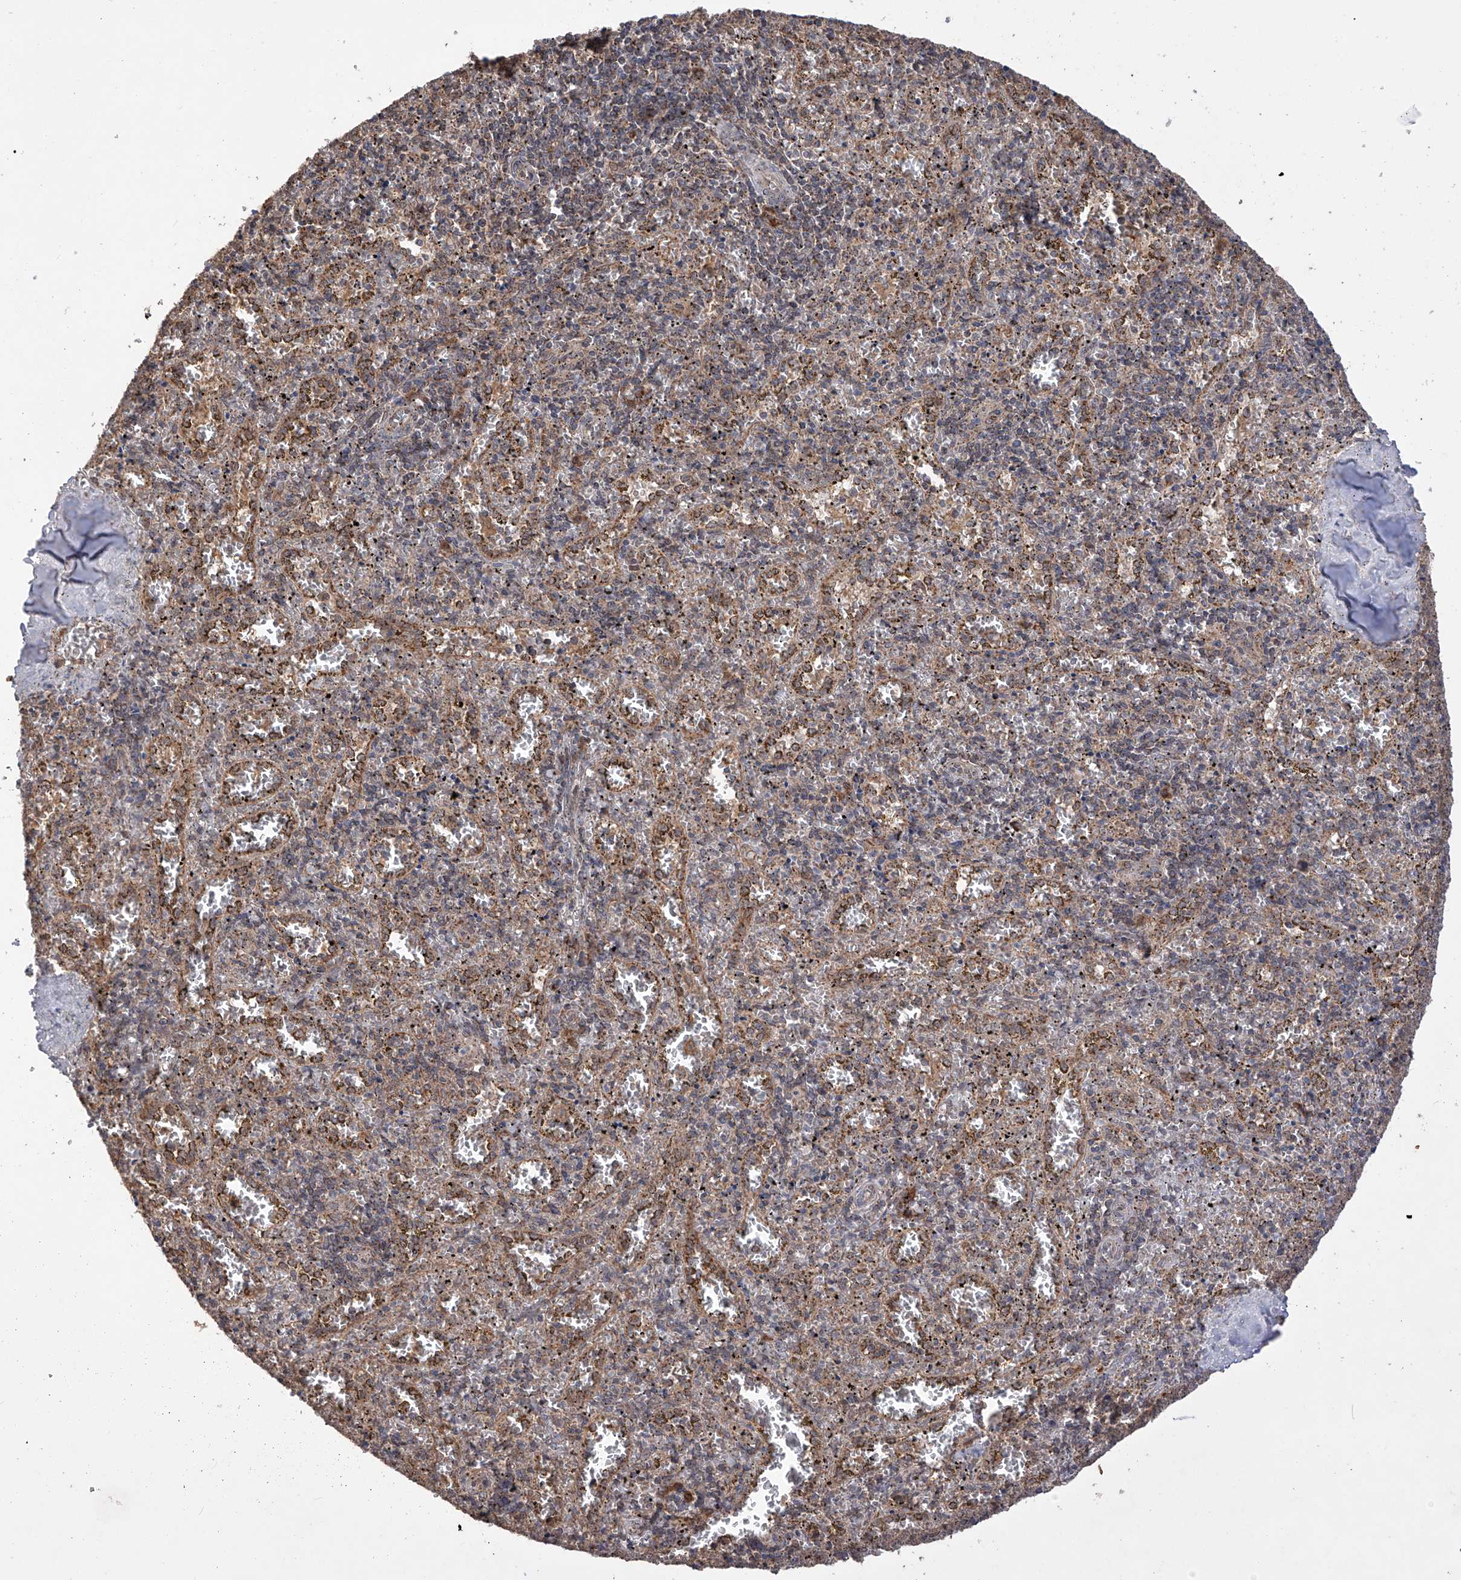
{"staining": {"intensity": "moderate", "quantity": "<25%", "location": "cytoplasmic/membranous"}, "tissue": "spleen", "cell_type": "Cells in red pulp", "image_type": "normal", "snomed": [{"axis": "morphology", "description": "Normal tissue, NOS"}, {"axis": "topography", "description": "Spleen"}], "caption": "Protein staining of normal spleen exhibits moderate cytoplasmic/membranous positivity in approximately <25% of cells in red pulp. (DAB IHC with brightfield microscopy, high magnification).", "gene": "SDHAF4", "patient": {"sex": "male", "age": 11}}